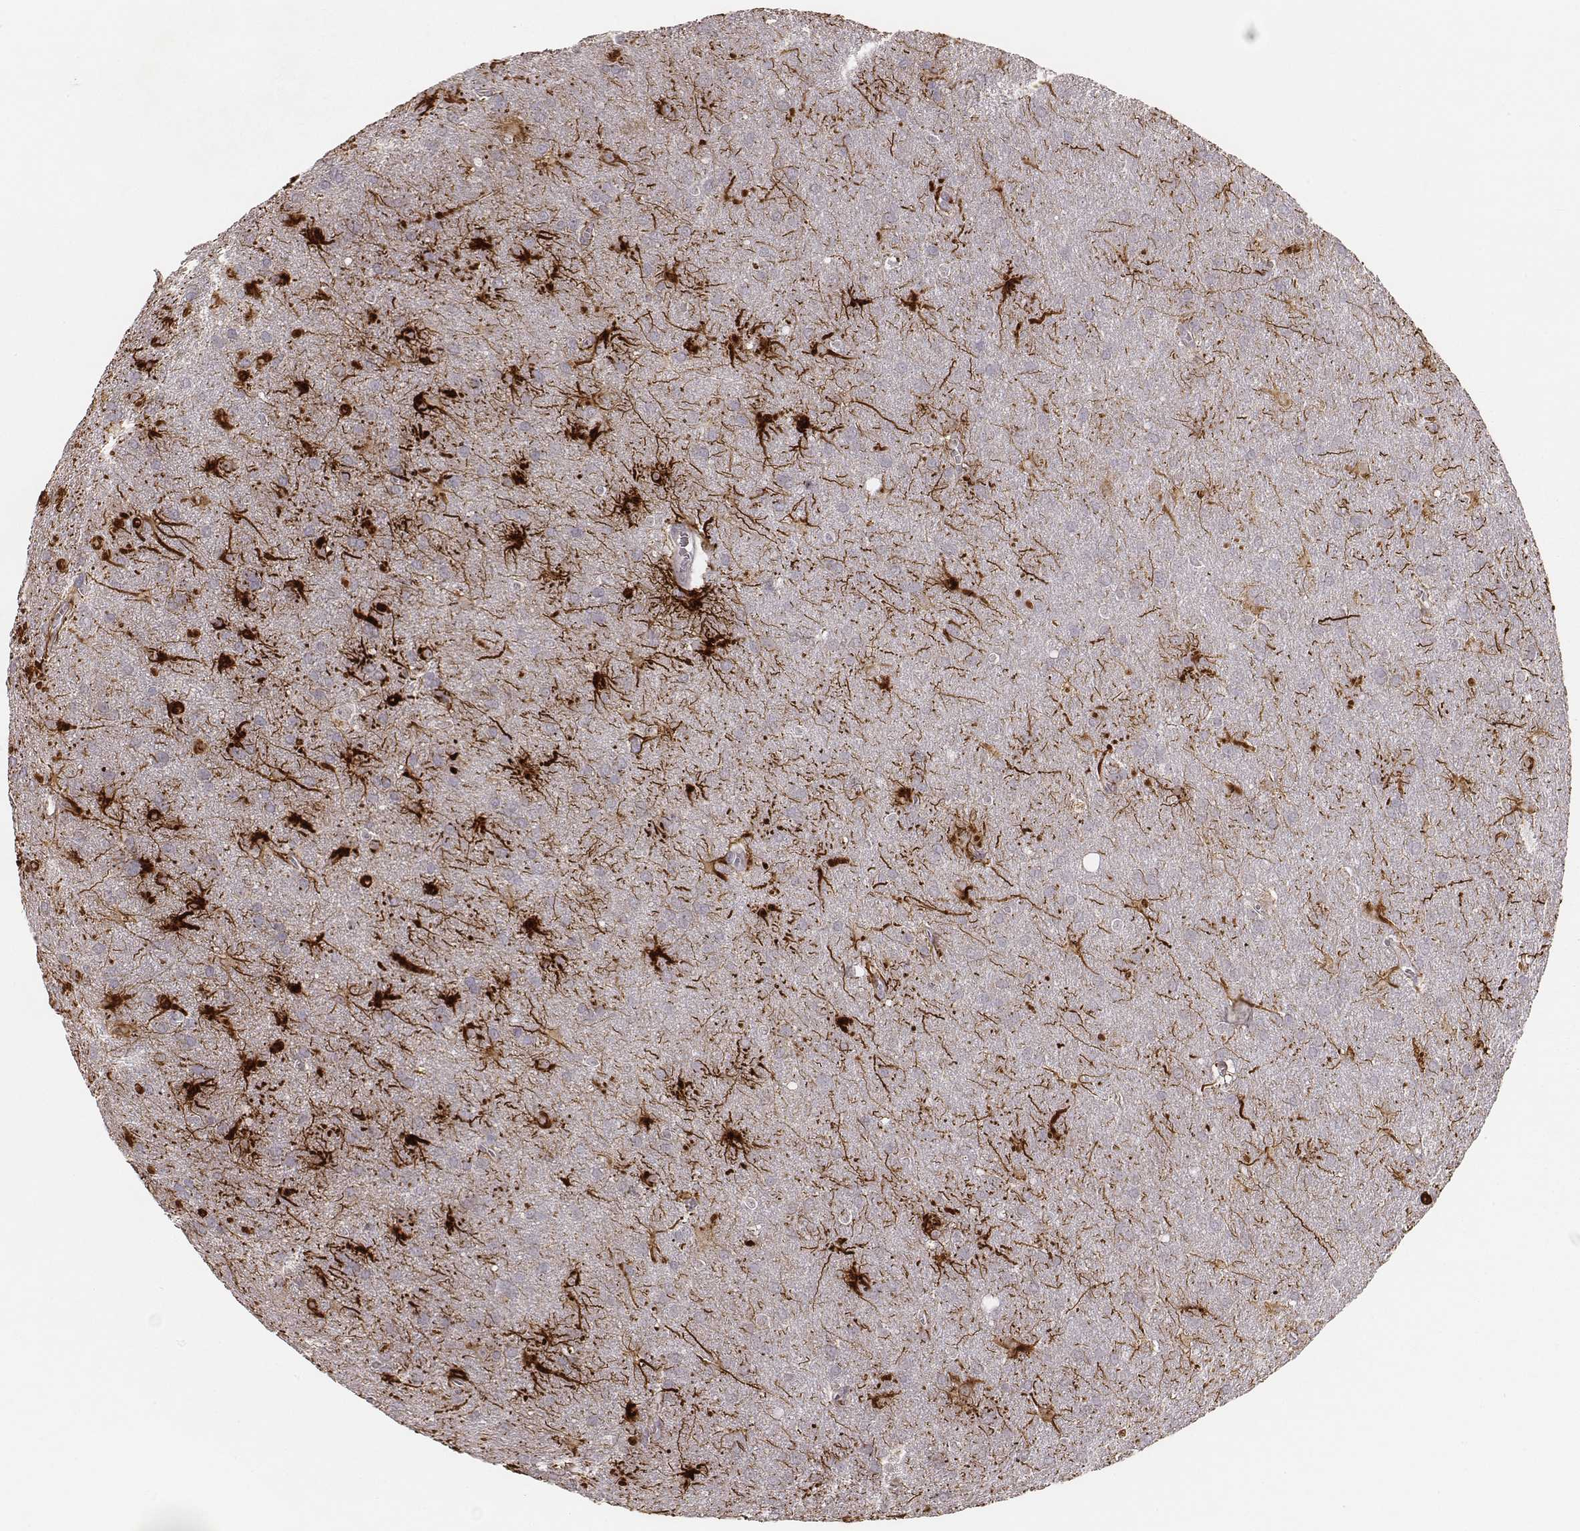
{"staining": {"intensity": "negative", "quantity": "none", "location": "none"}, "tissue": "glioma", "cell_type": "Tumor cells", "image_type": "cancer", "snomed": [{"axis": "morphology", "description": "Glioma, malignant, Low grade"}, {"axis": "topography", "description": "Brain"}], "caption": "An immunohistochemistry histopathology image of malignant glioma (low-grade) is shown. There is no staining in tumor cells of malignant glioma (low-grade).", "gene": "SLC7A4", "patient": {"sex": "male", "age": 58}}